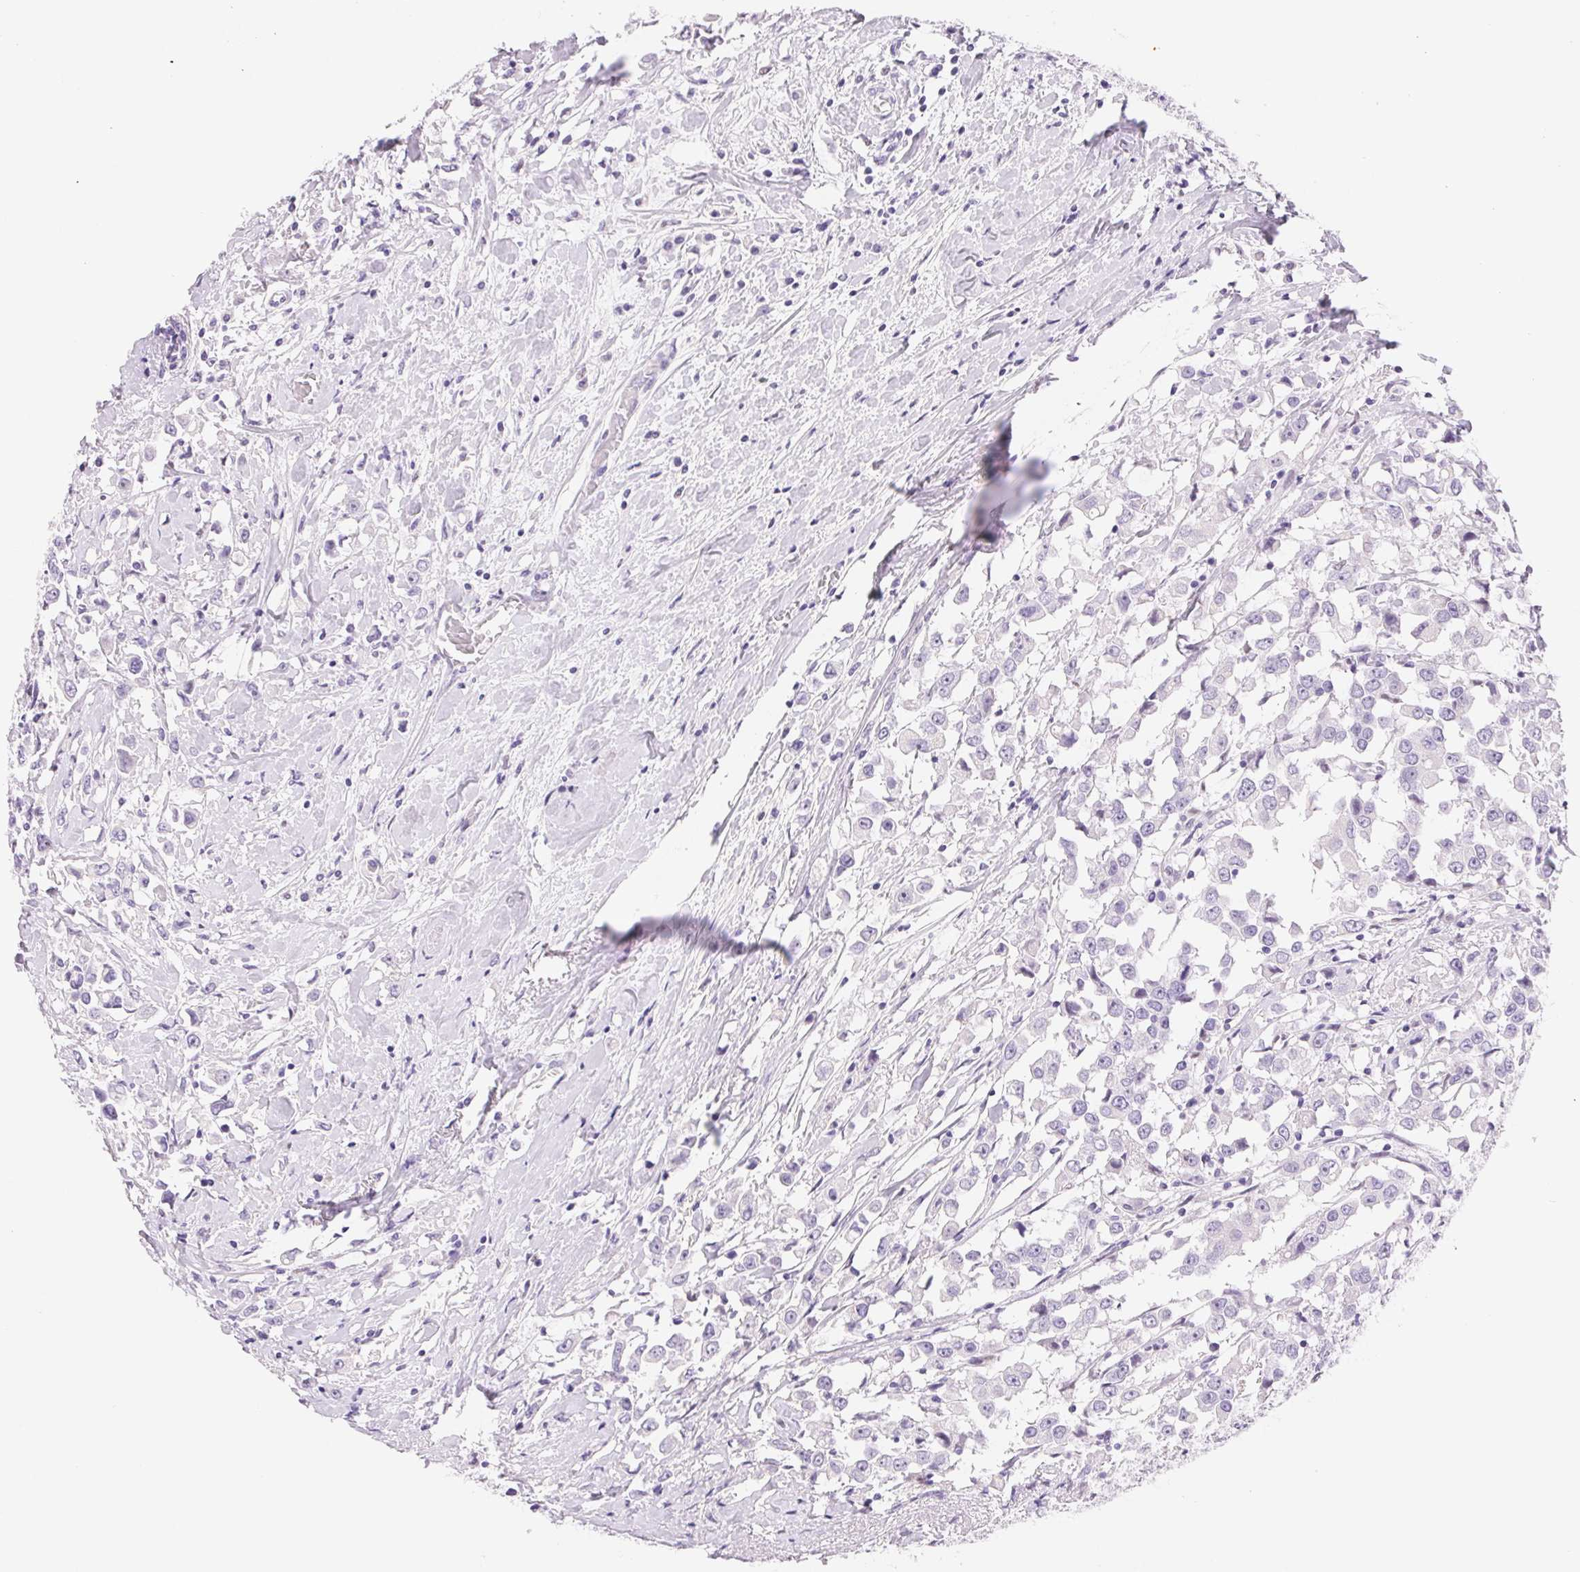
{"staining": {"intensity": "negative", "quantity": "none", "location": "none"}, "tissue": "breast cancer", "cell_type": "Tumor cells", "image_type": "cancer", "snomed": [{"axis": "morphology", "description": "Duct carcinoma"}, {"axis": "topography", "description": "Breast"}], "caption": "A high-resolution histopathology image shows immunohistochemistry staining of intraductal carcinoma (breast), which displays no significant positivity in tumor cells.", "gene": "ASGR2", "patient": {"sex": "female", "age": 61}}